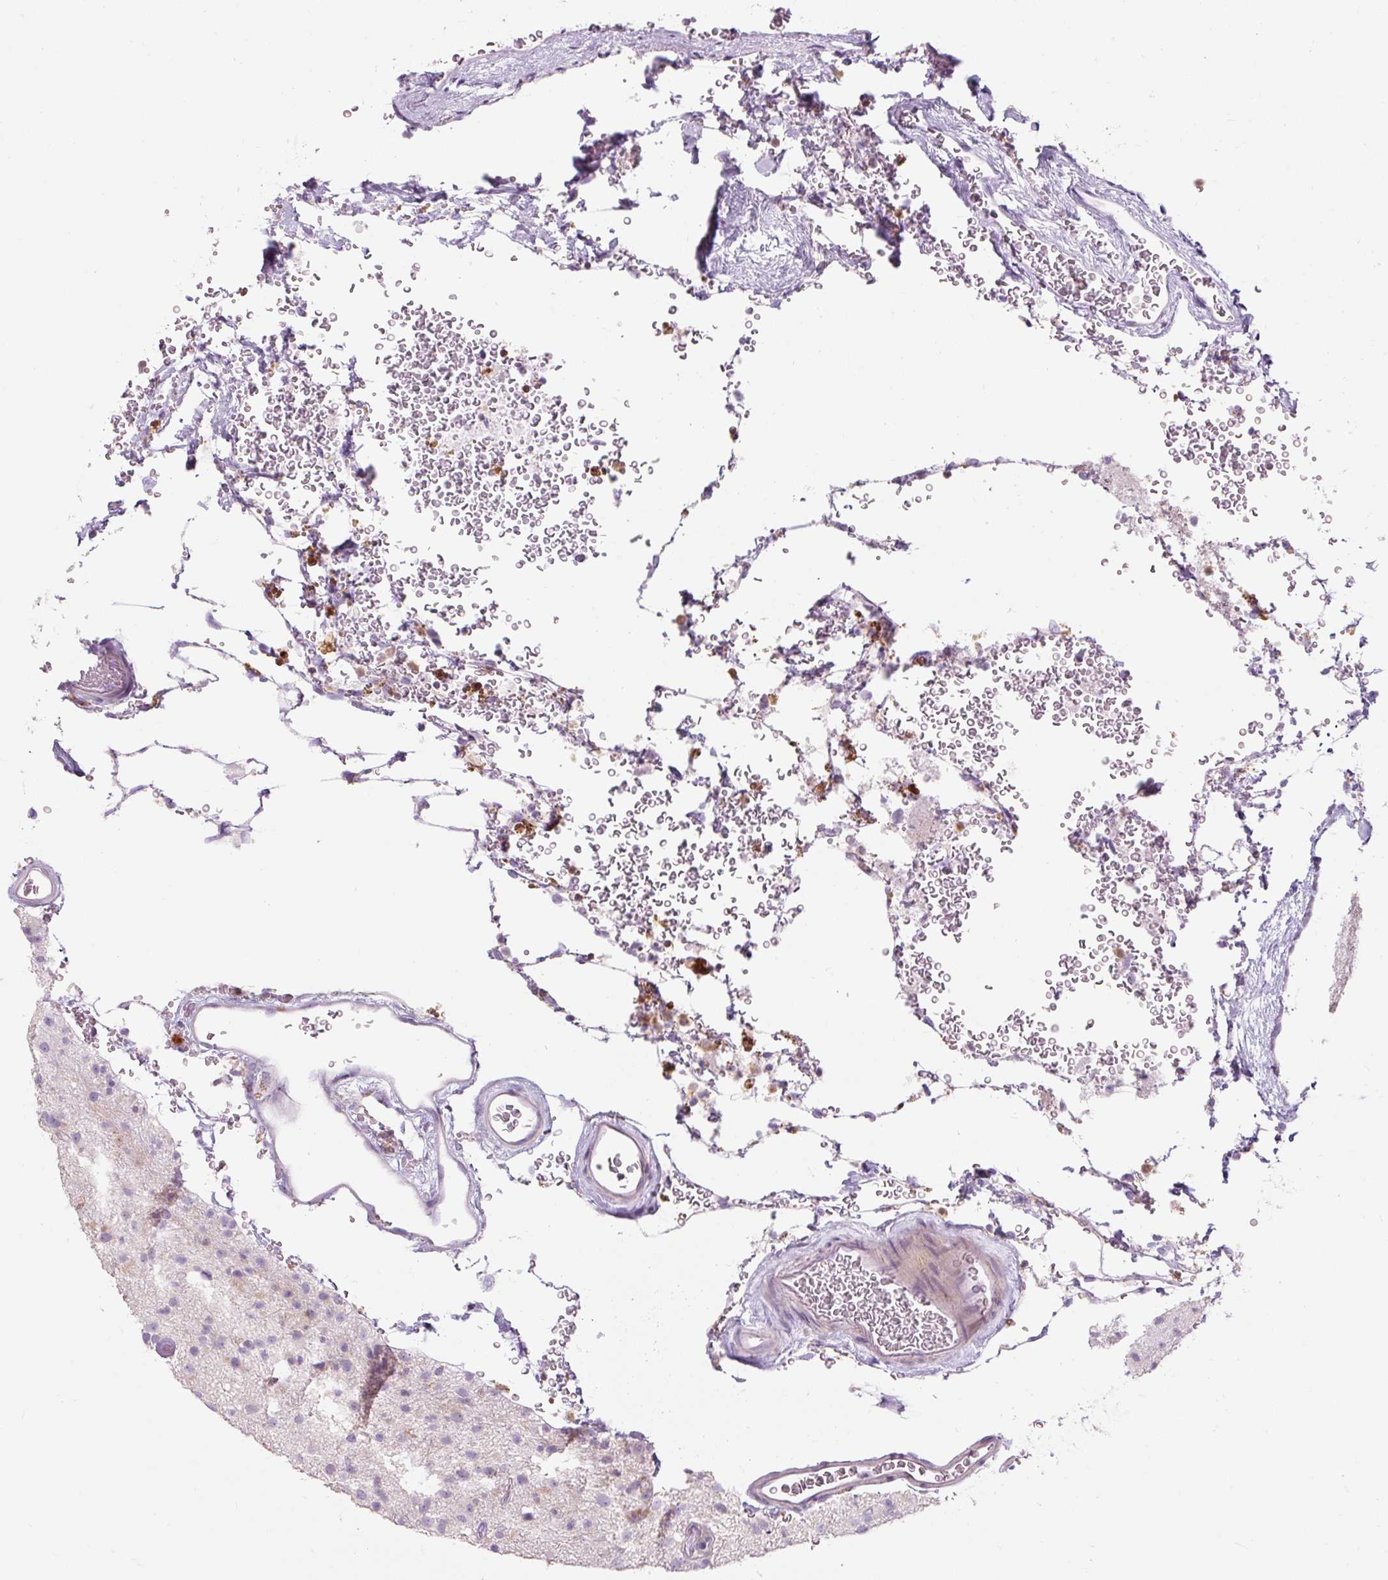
{"staining": {"intensity": "negative", "quantity": "none", "location": "none"}, "tissue": "glioma", "cell_type": "Tumor cells", "image_type": "cancer", "snomed": [{"axis": "morphology", "description": "Glioma, malignant, Low grade"}, {"axis": "topography", "description": "Brain"}], "caption": "Tumor cells are negative for protein expression in human low-grade glioma (malignant).", "gene": "TIGD2", "patient": {"sex": "male", "age": 65}}